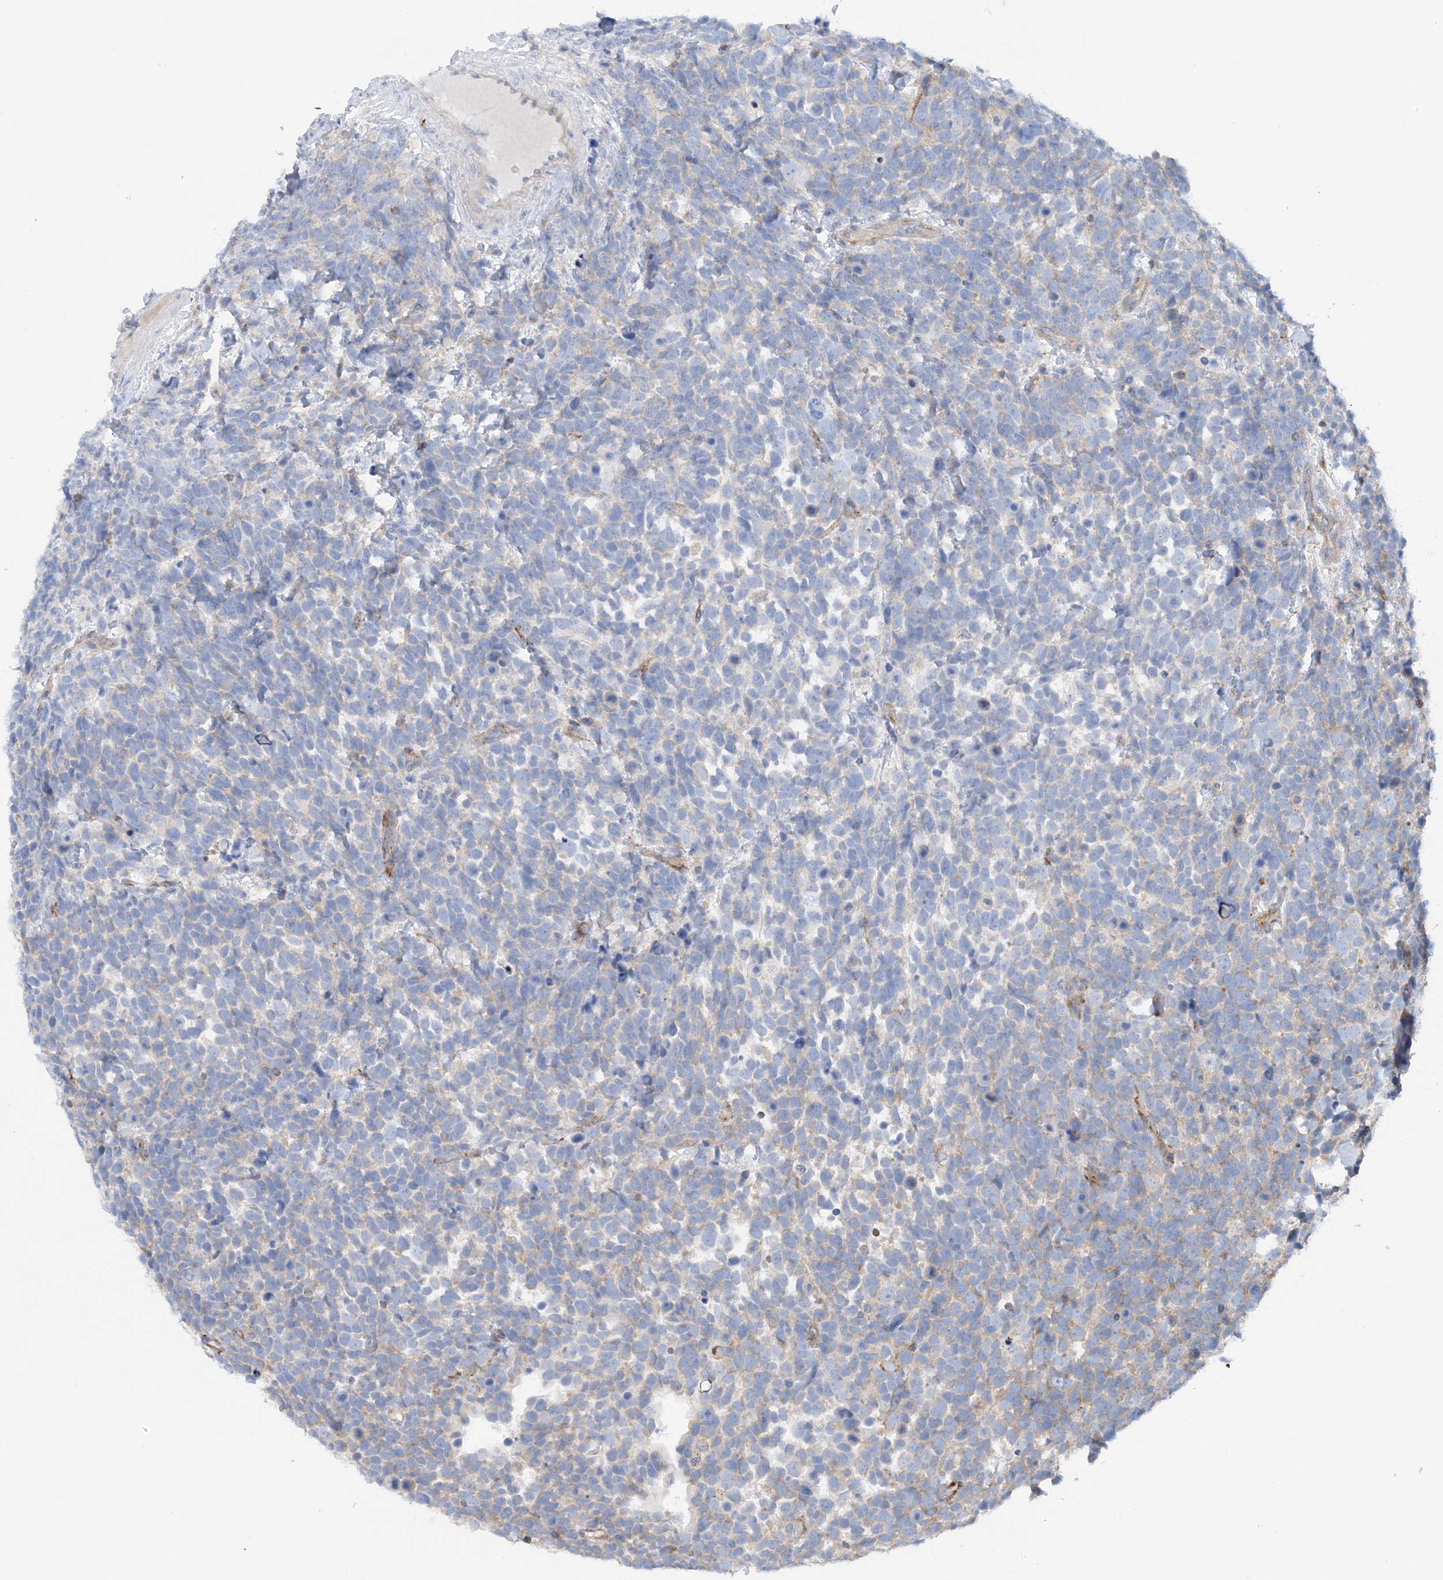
{"staining": {"intensity": "moderate", "quantity": "25%-75%", "location": "cytoplasmic/membranous"}, "tissue": "urothelial cancer", "cell_type": "Tumor cells", "image_type": "cancer", "snomed": [{"axis": "morphology", "description": "Urothelial carcinoma, High grade"}, {"axis": "topography", "description": "Urinary bladder"}], "caption": "Immunohistochemistry photomicrograph of urothelial cancer stained for a protein (brown), which shows medium levels of moderate cytoplasmic/membranous positivity in about 25%-75% of tumor cells.", "gene": "CALHM5", "patient": {"sex": "female", "age": 82}}